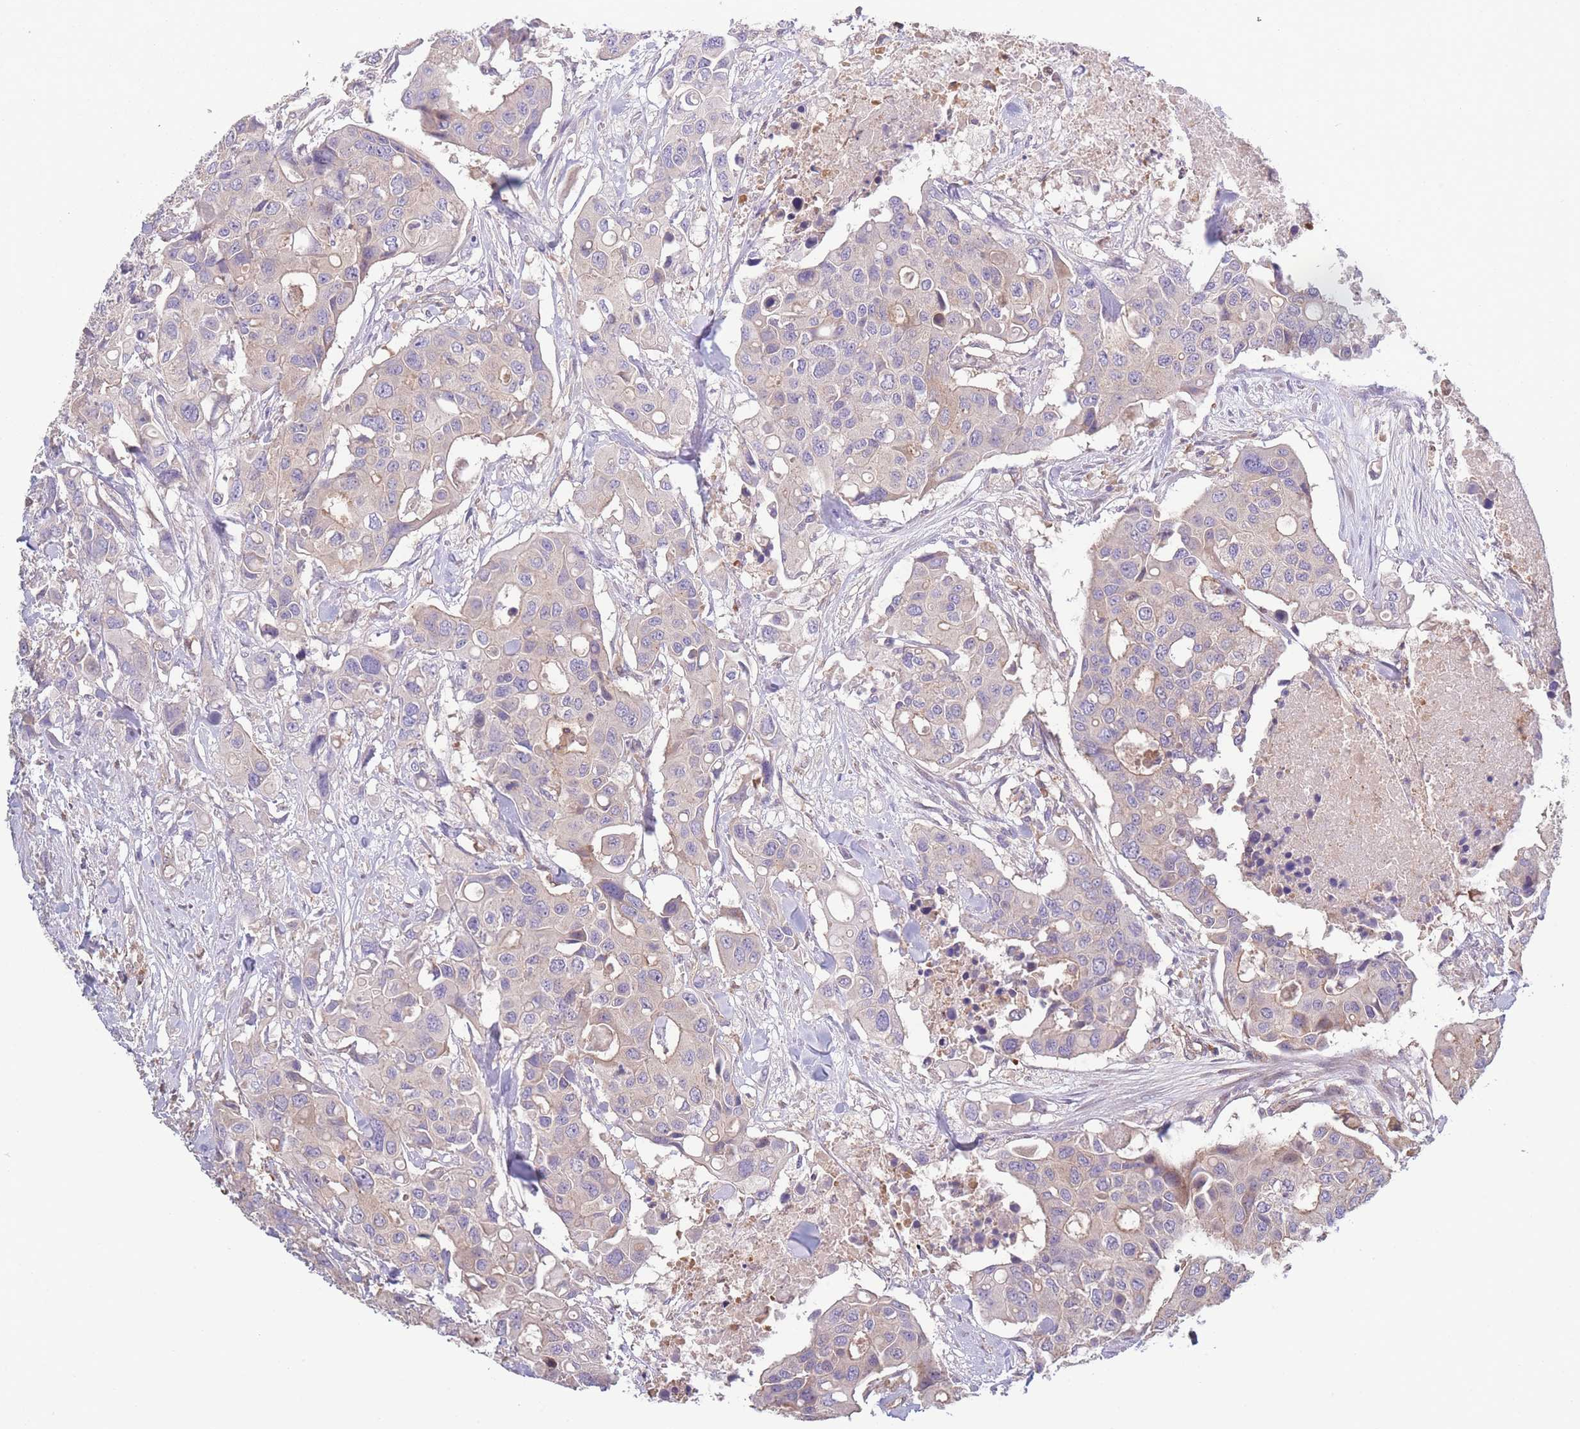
{"staining": {"intensity": "negative", "quantity": "none", "location": "none"}, "tissue": "colorectal cancer", "cell_type": "Tumor cells", "image_type": "cancer", "snomed": [{"axis": "morphology", "description": "Adenocarcinoma, NOS"}, {"axis": "topography", "description": "Colon"}], "caption": "Photomicrograph shows no significant protein positivity in tumor cells of colorectal cancer (adenocarcinoma).", "gene": "STEAP3", "patient": {"sex": "male", "age": 77}}